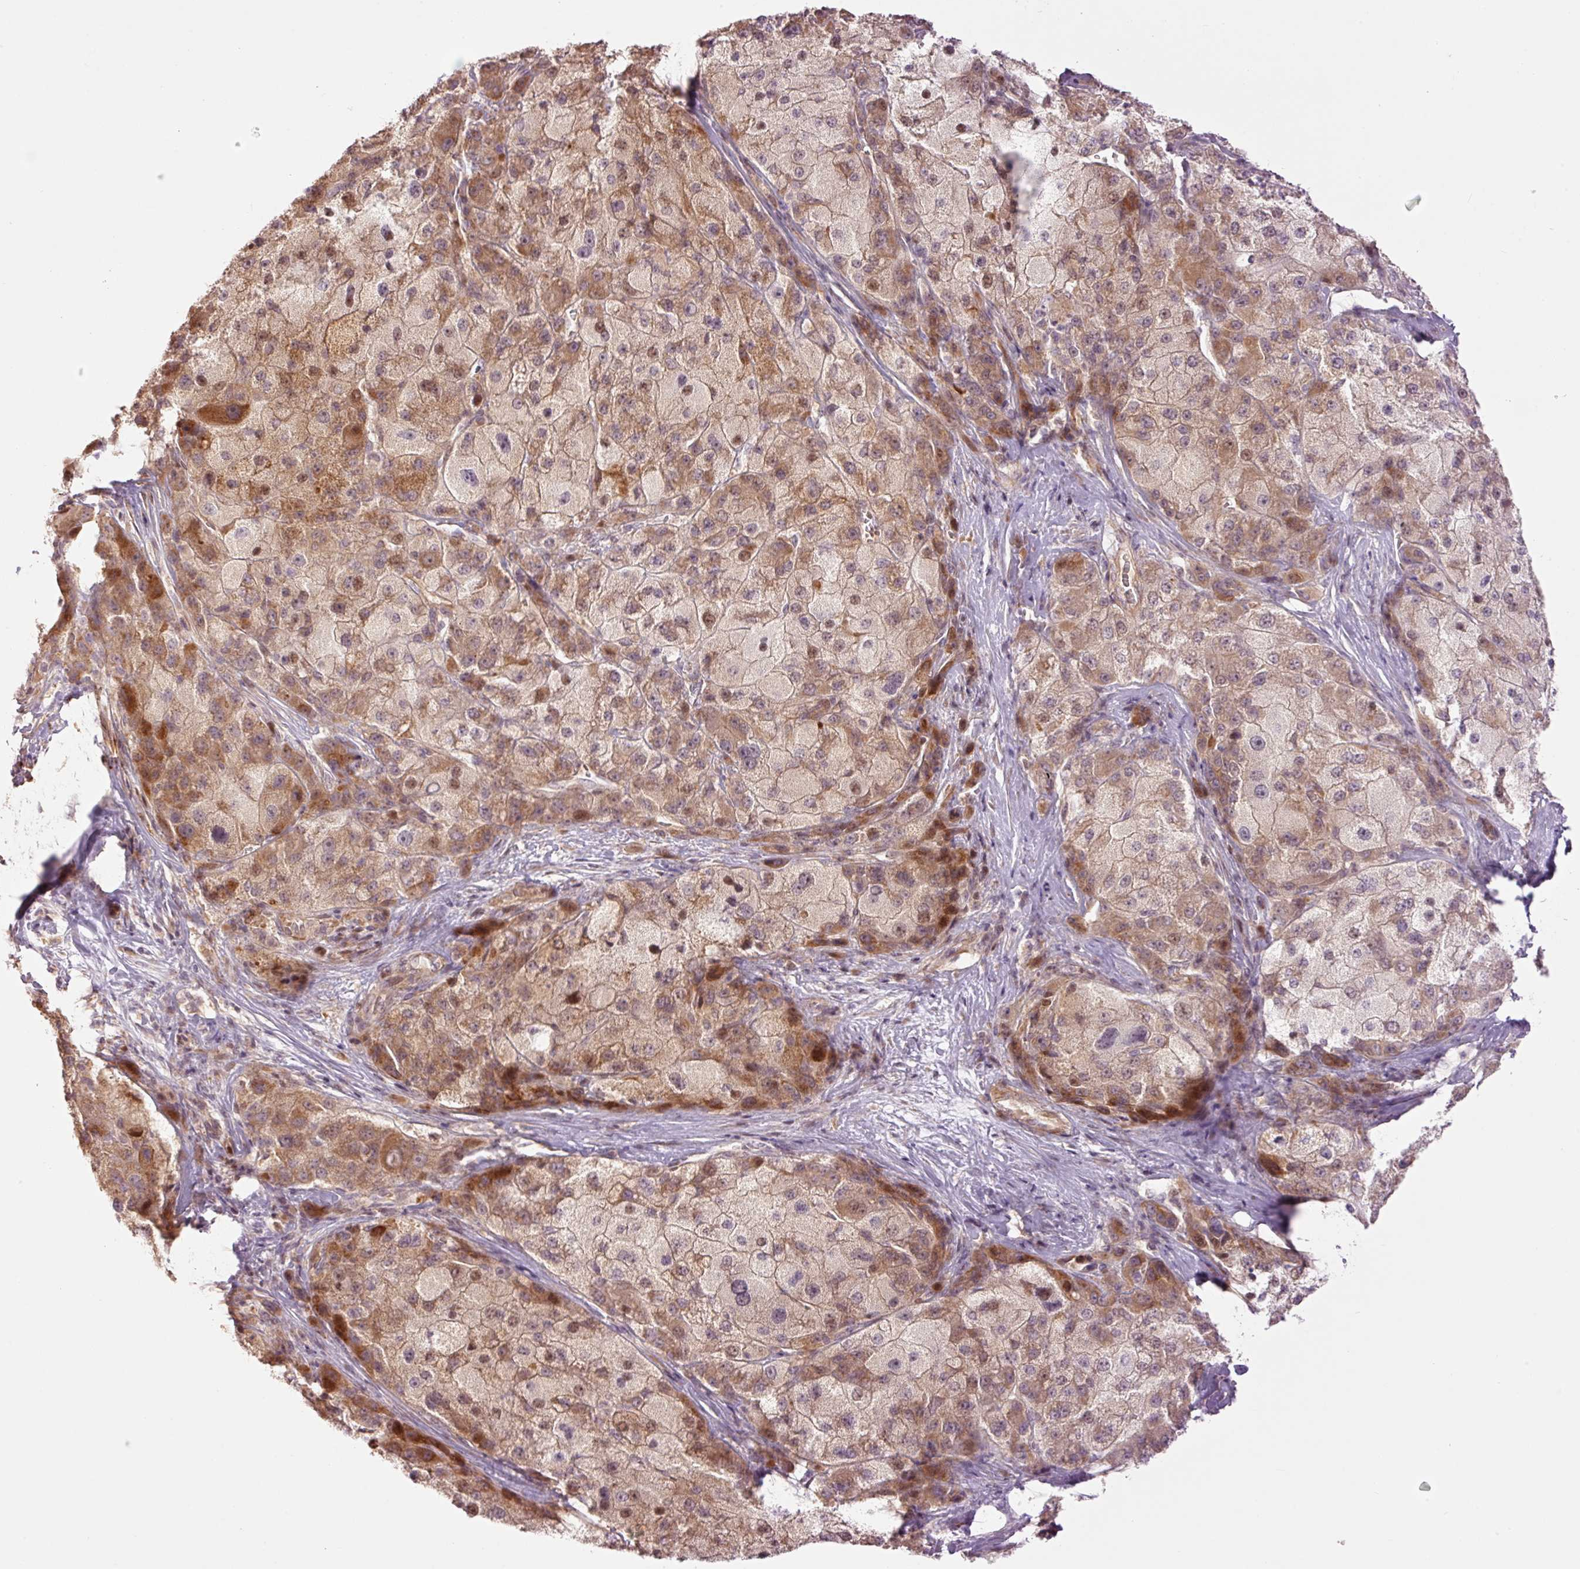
{"staining": {"intensity": "moderate", "quantity": "25%-75%", "location": "cytoplasmic/membranous,nuclear"}, "tissue": "liver cancer", "cell_type": "Tumor cells", "image_type": "cancer", "snomed": [{"axis": "morphology", "description": "Carcinoma, Hepatocellular, NOS"}, {"axis": "topography", "description": "Liver"}], "caption": "Moderate cytoplasmic/membranous and nuclear protein expression is identified in approximately 25%-75% of tumor cells in hepatocellular carcinoma (liver). The staining was performed using DAB (3,3'-diaminobenzidine), with brown indicating positive protein expression. Nuclei are stained blue with hematoxylin.", "gene": "SLC29A3", "patient": {"sex": "male", "age": 67}}